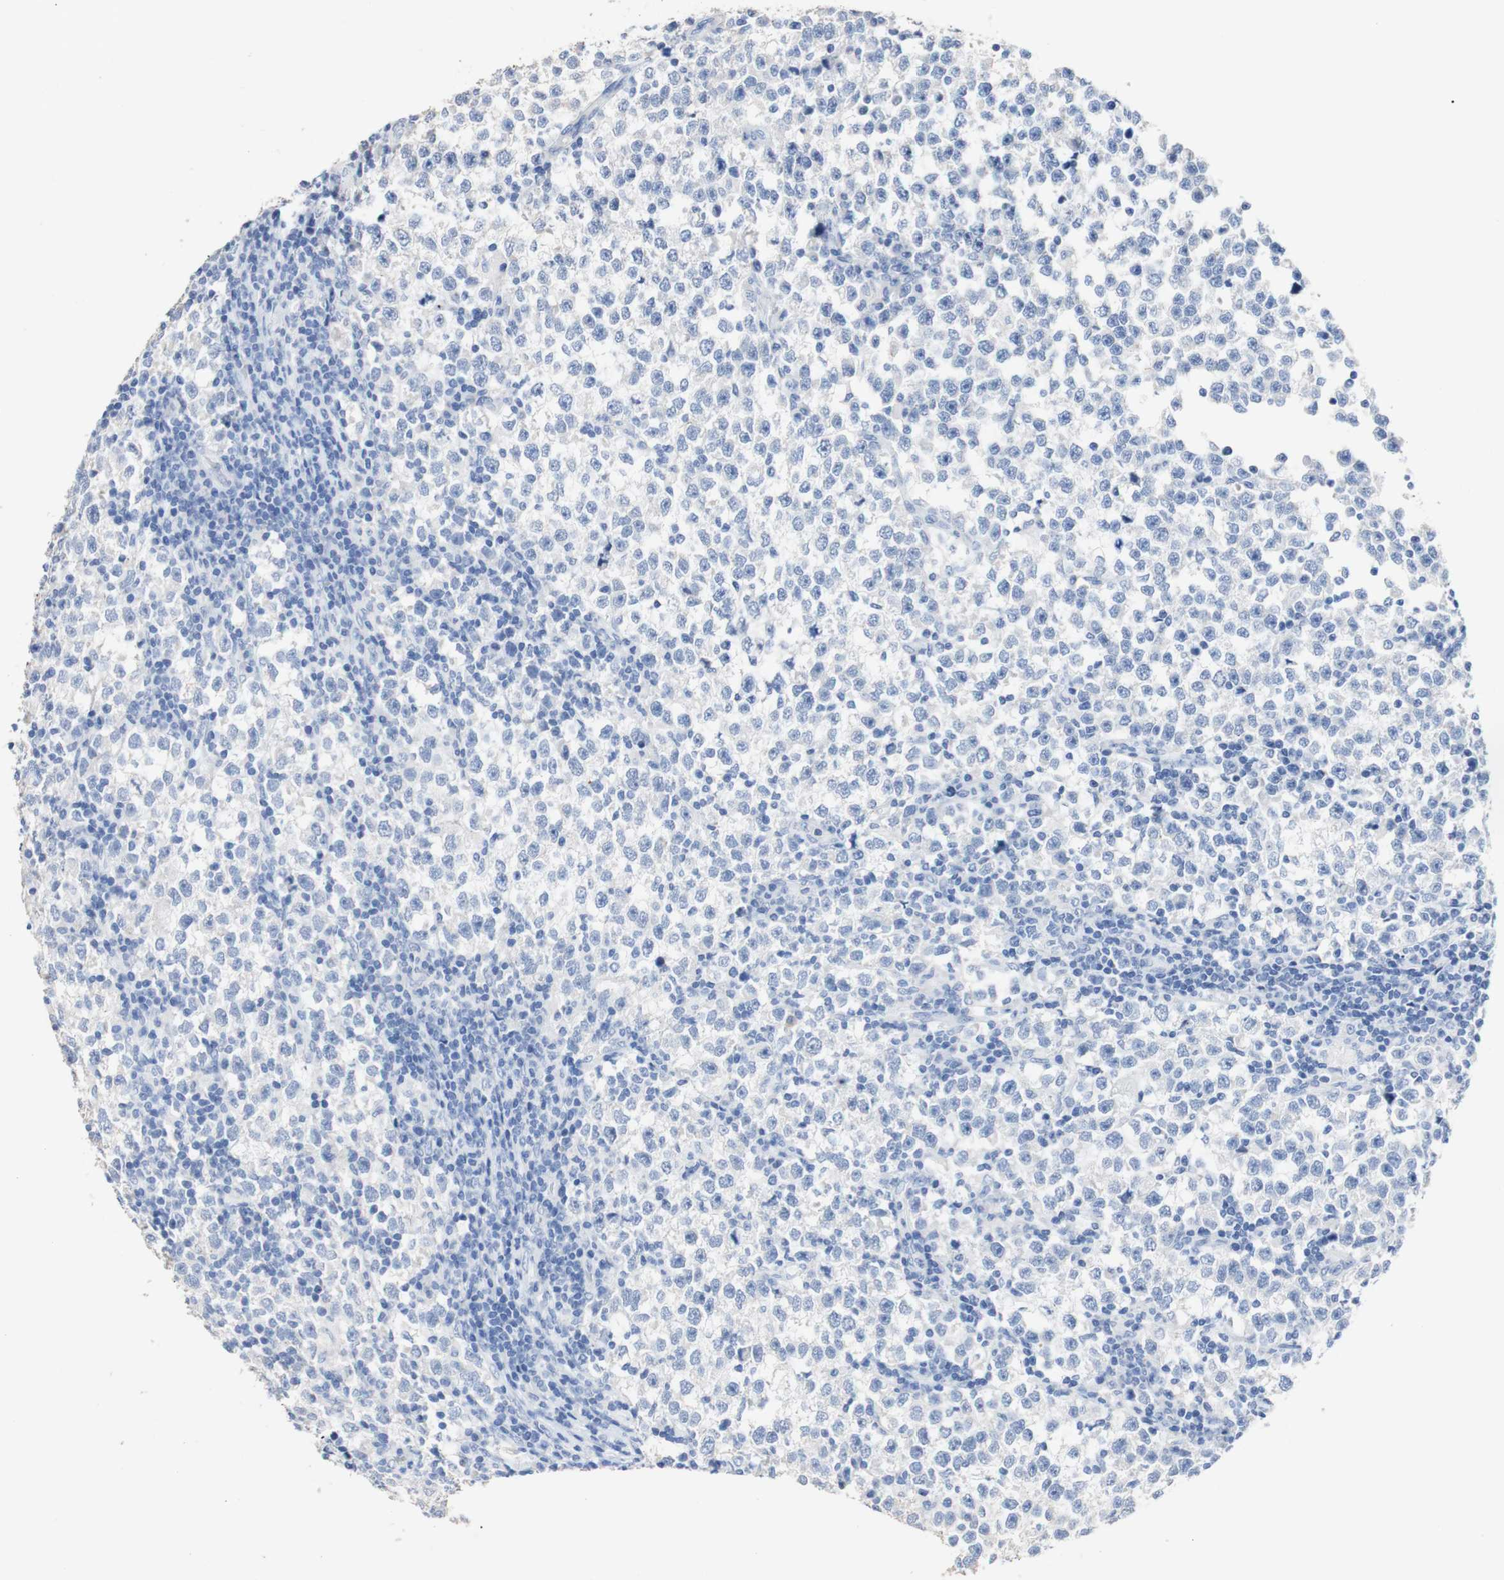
{"staining": {"intensity": "negative", "quantity": "none", "location": "none"}, "tissue": "testis cancer", "cell_type": "Tumor cells", "image_type": "cancer", "snomed": [{"axis": "morphology", "description": "Seminoma, NOS"}, {"axis": "topography", "description": "Testis"}], "caption": "Immunohistochemistry of human seminoma (testis) shows no staining in tumor cells.", "gene": "DSC2", "patient": {"sex": "male", "age": 43}}